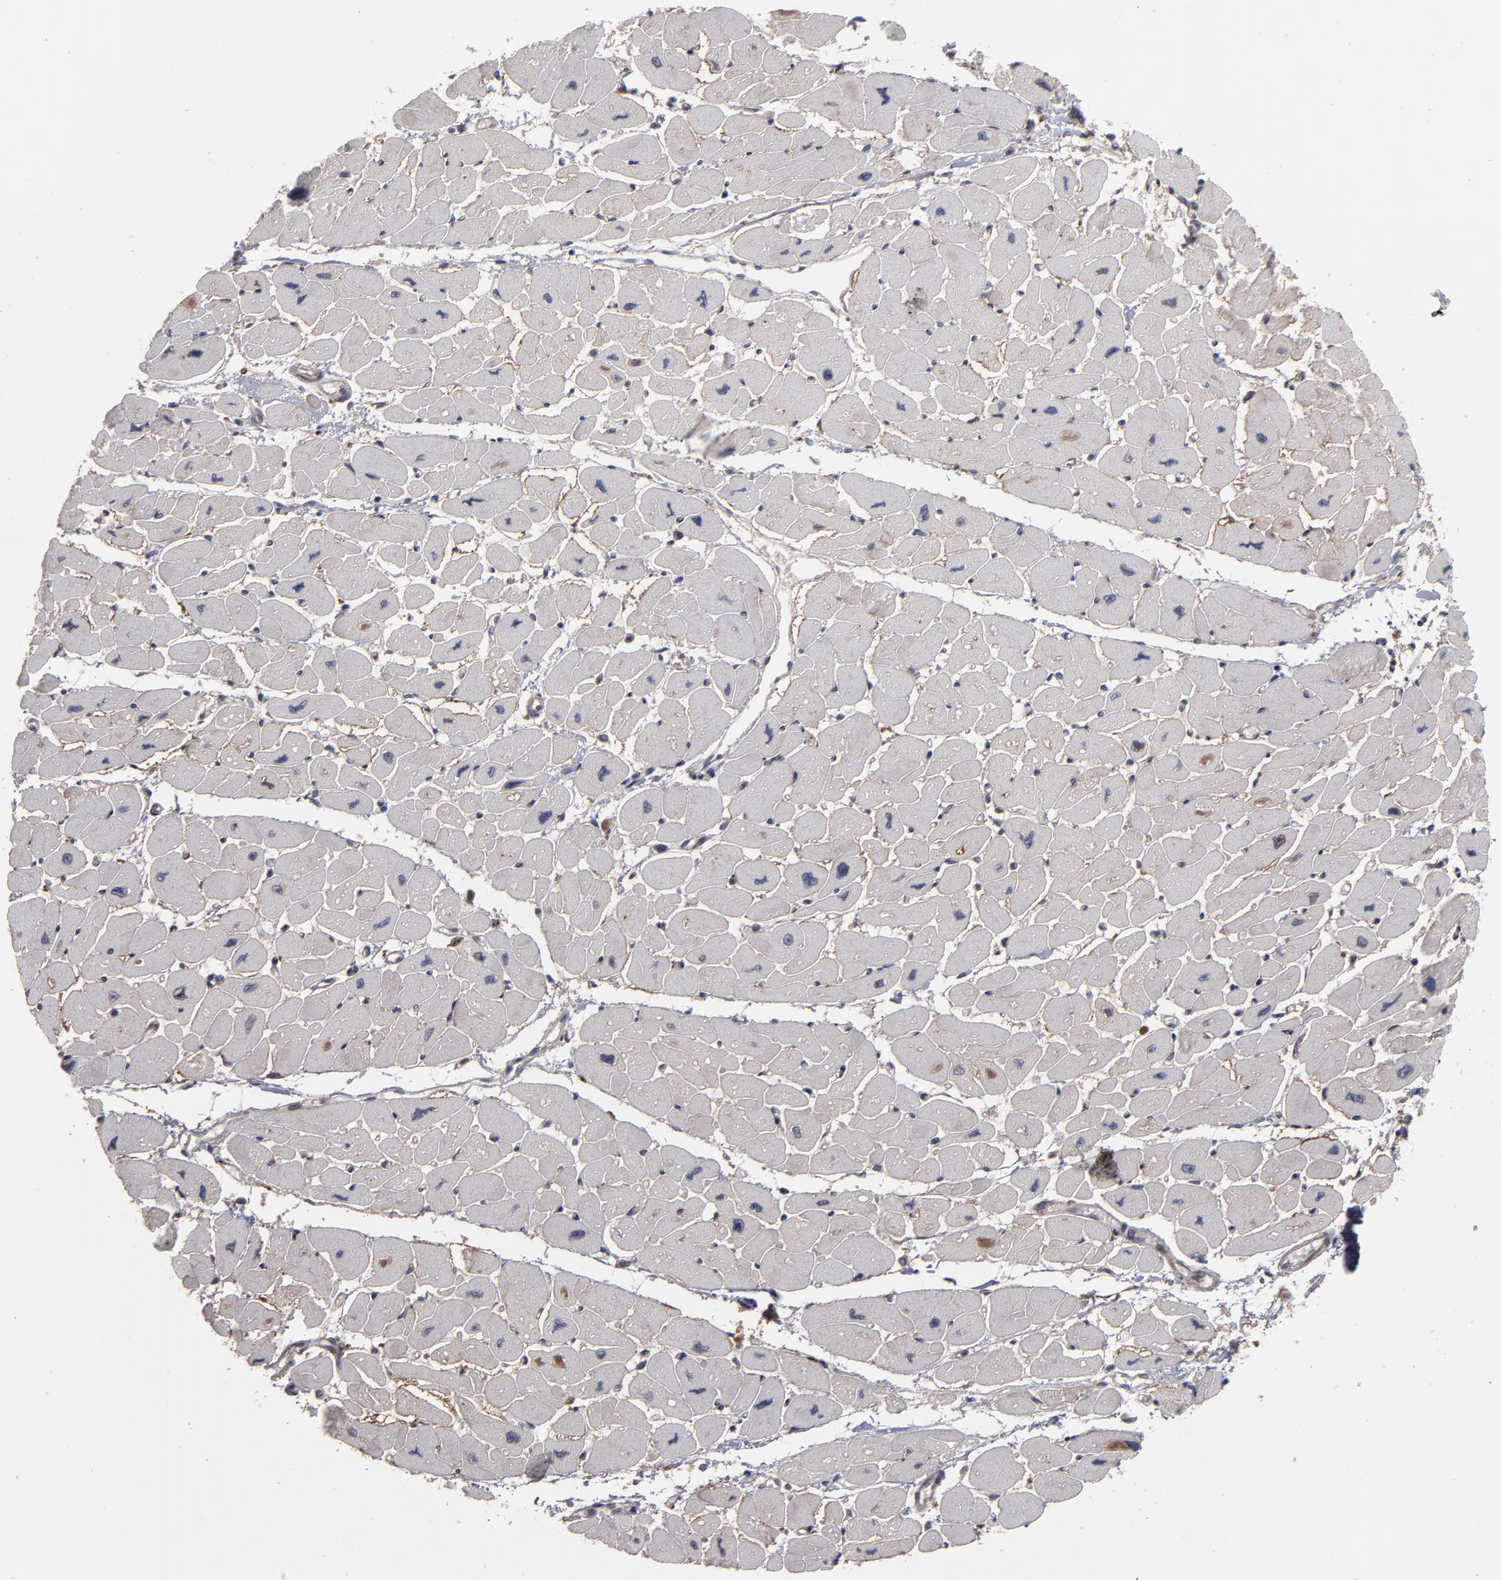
{"staining": {"intensity": "weak", "quantity": "<25%", "location": "cytoplasmic/membranous,nuclear"}, "tissue": "heart muscle", "cell_type": "Cardiomyocytes", "image_type": "normal", "snomed": [{"axis": "morphology", "description": "Normal tissue, NOS"}, {"axis": "topography", "description": "Heart"}], "caption": "Protein analysis of benign heart muscle displays no significant positivity in cardiomyocytes.", "gene": "SND1", "patient": {"sex": "female", "age": 54}}